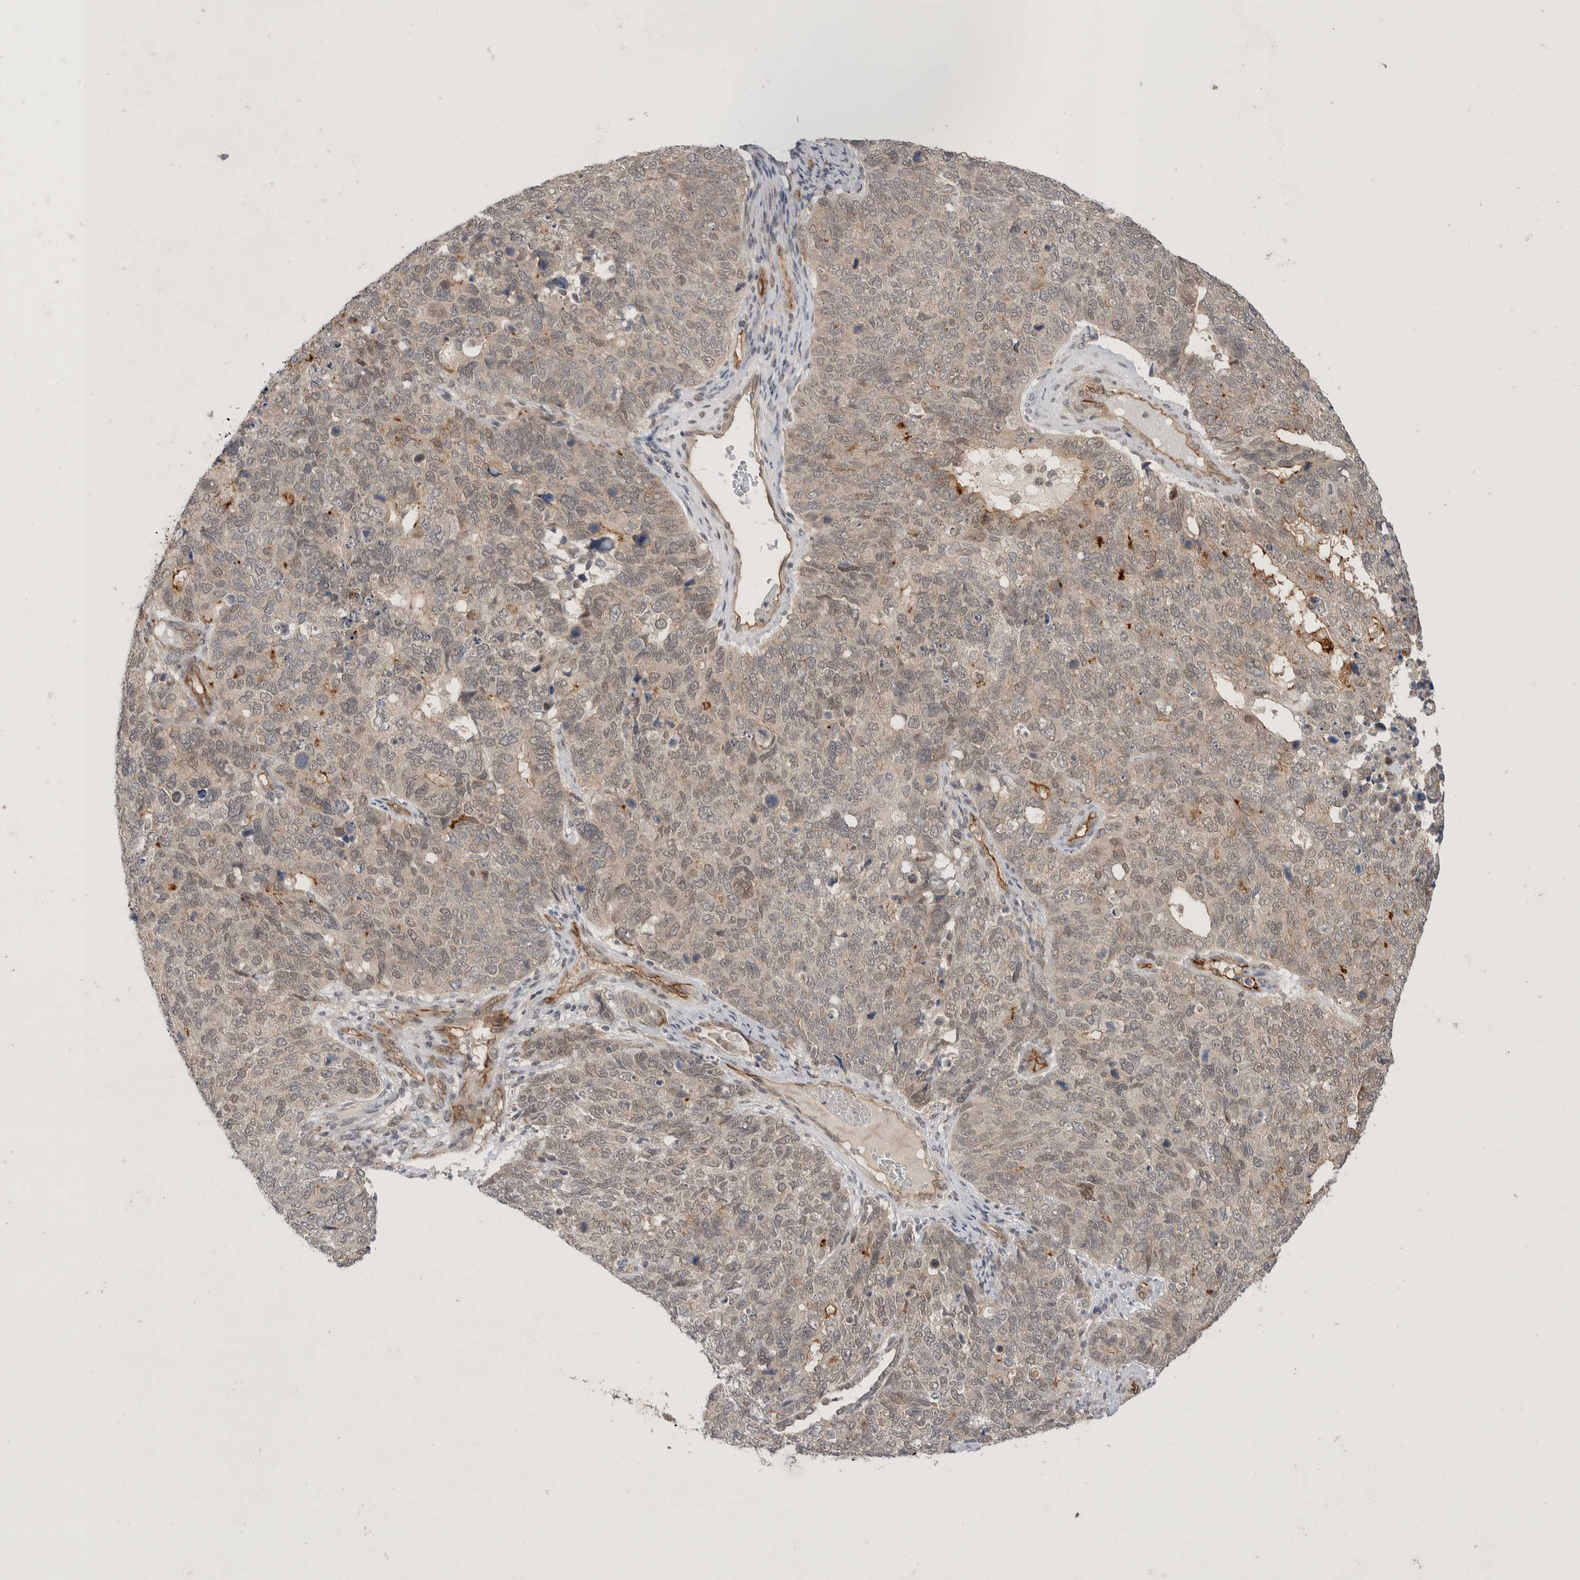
{"staining": {"intensity": "negative", "quantity": "none", "location": "none"}, "tissue": "cervical cancer", "cell_type": "Tumor cells", "image_type": "cancer", "snomed": [{"axis": "morphology", "description": "Squamous cell carcinoma, NOS"}, {"axis": "topography", "description": "Cervix"}], "caption": "This is a image of immunohistochemistry (IHC) staining of cervical cancer (squamous cell carcinoma), which shows no staining in tumor cells. (Stains: DAB immunohistochemistry (IHC) with hematoxylin counter stain, Microscopy: brightfield microscopy at high magnification).", "gene": "ZNF704", "patient": {"sex": "female", "age": 63}}